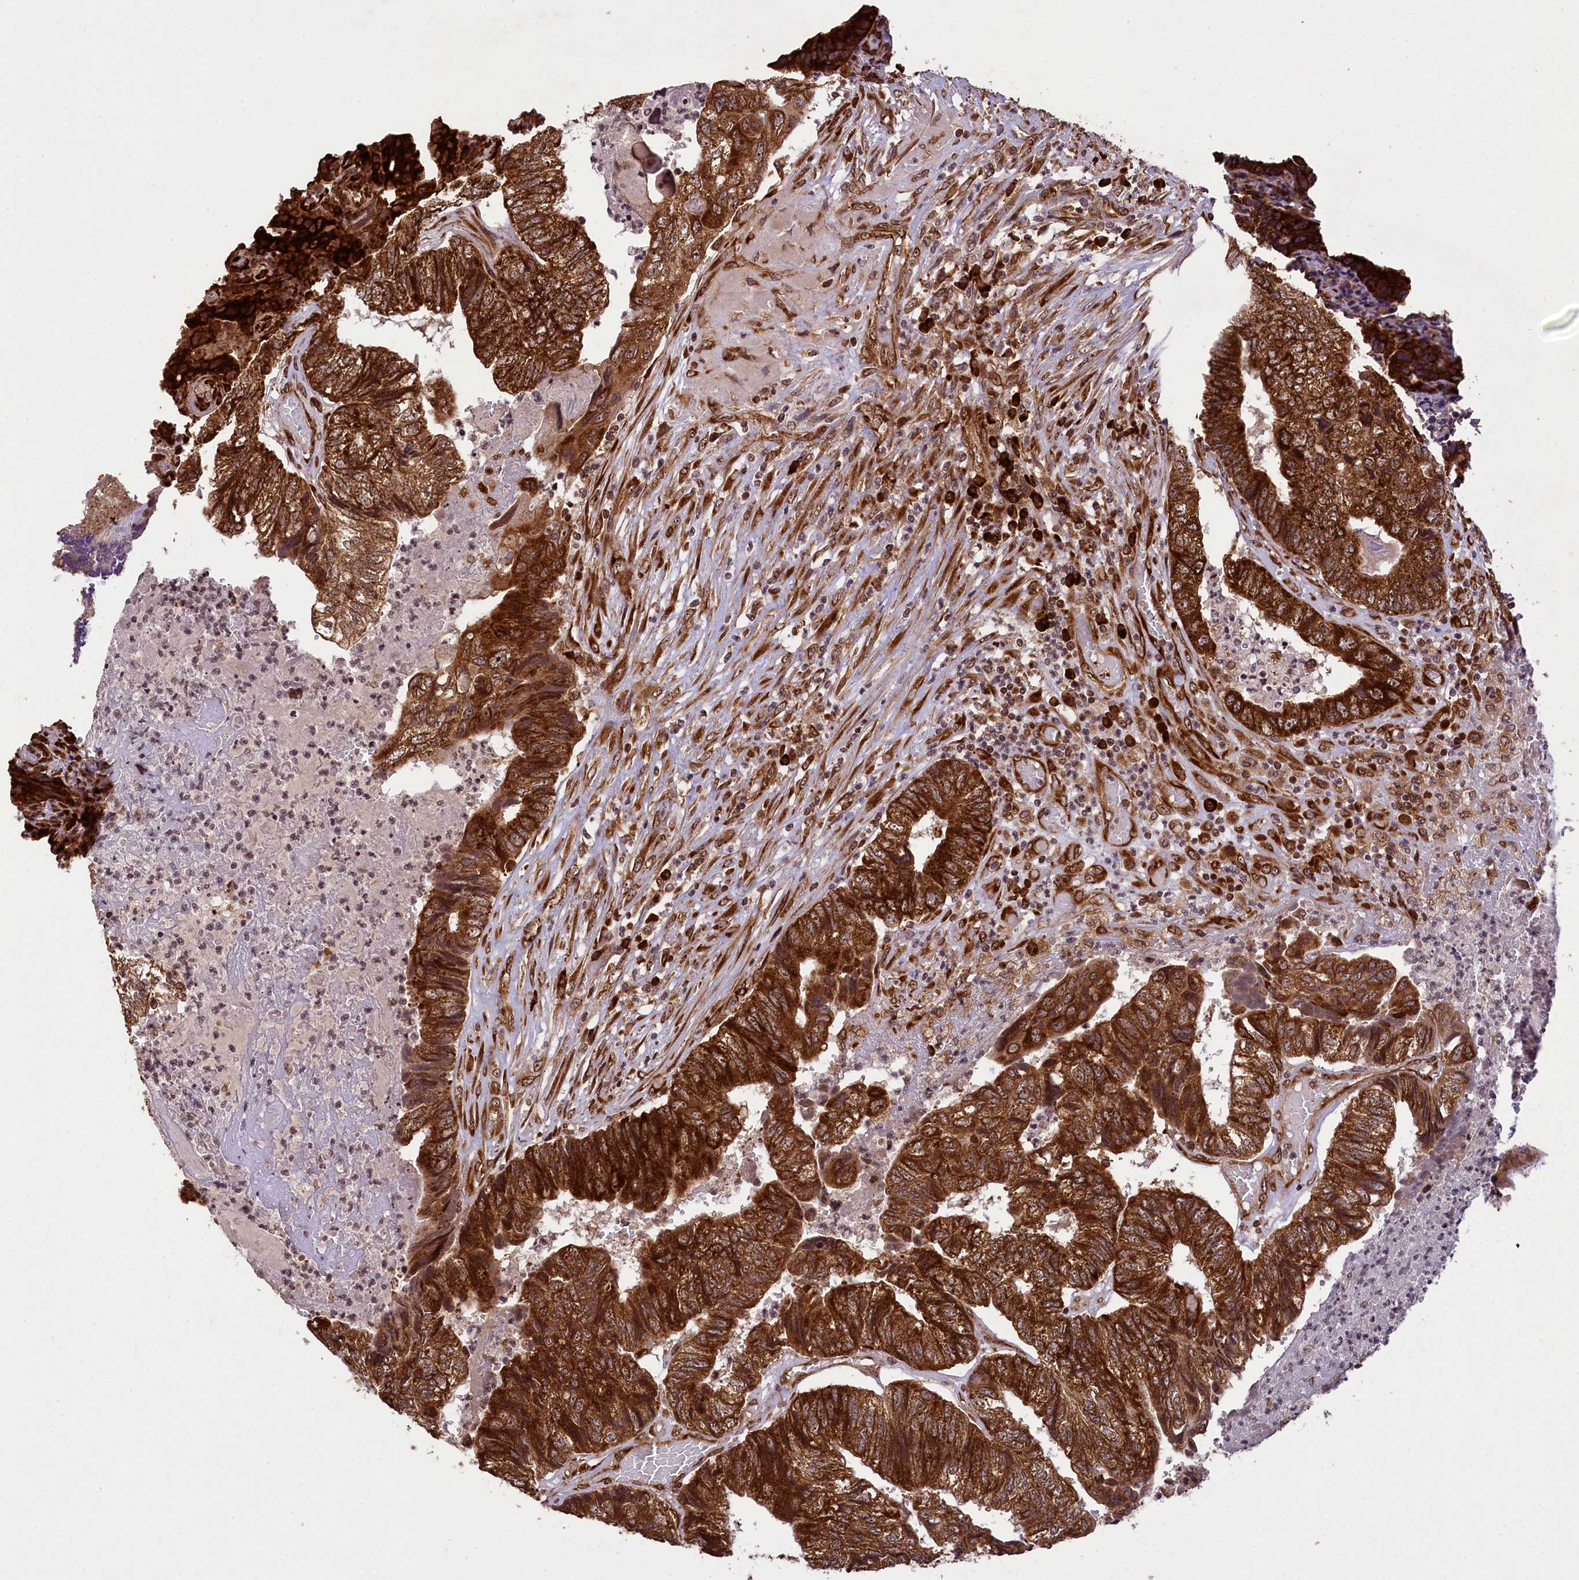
{"staining": {"intensity": "strong", "quantity": ">75%", "location": "cytoplasmic/membranous"}, "tissue": "colorectal cancer", "cell_type": "Tumor cells", "image_type": "cancer", "snomed": [{"axis": "morphology", "description": "Adenocarcinoma, NOS"}, {"axis": "topography", "description": "Colon"}], "caption": "Brown immunohistochemical staining in adenocarcinoma (colorectal) shows strong cytoplasmic/membranous expression in about >75% of tumor cells. Nuclei are stained in blue.", "gene": "LARP4", "patient": {"sex": "female", "age": 67}}